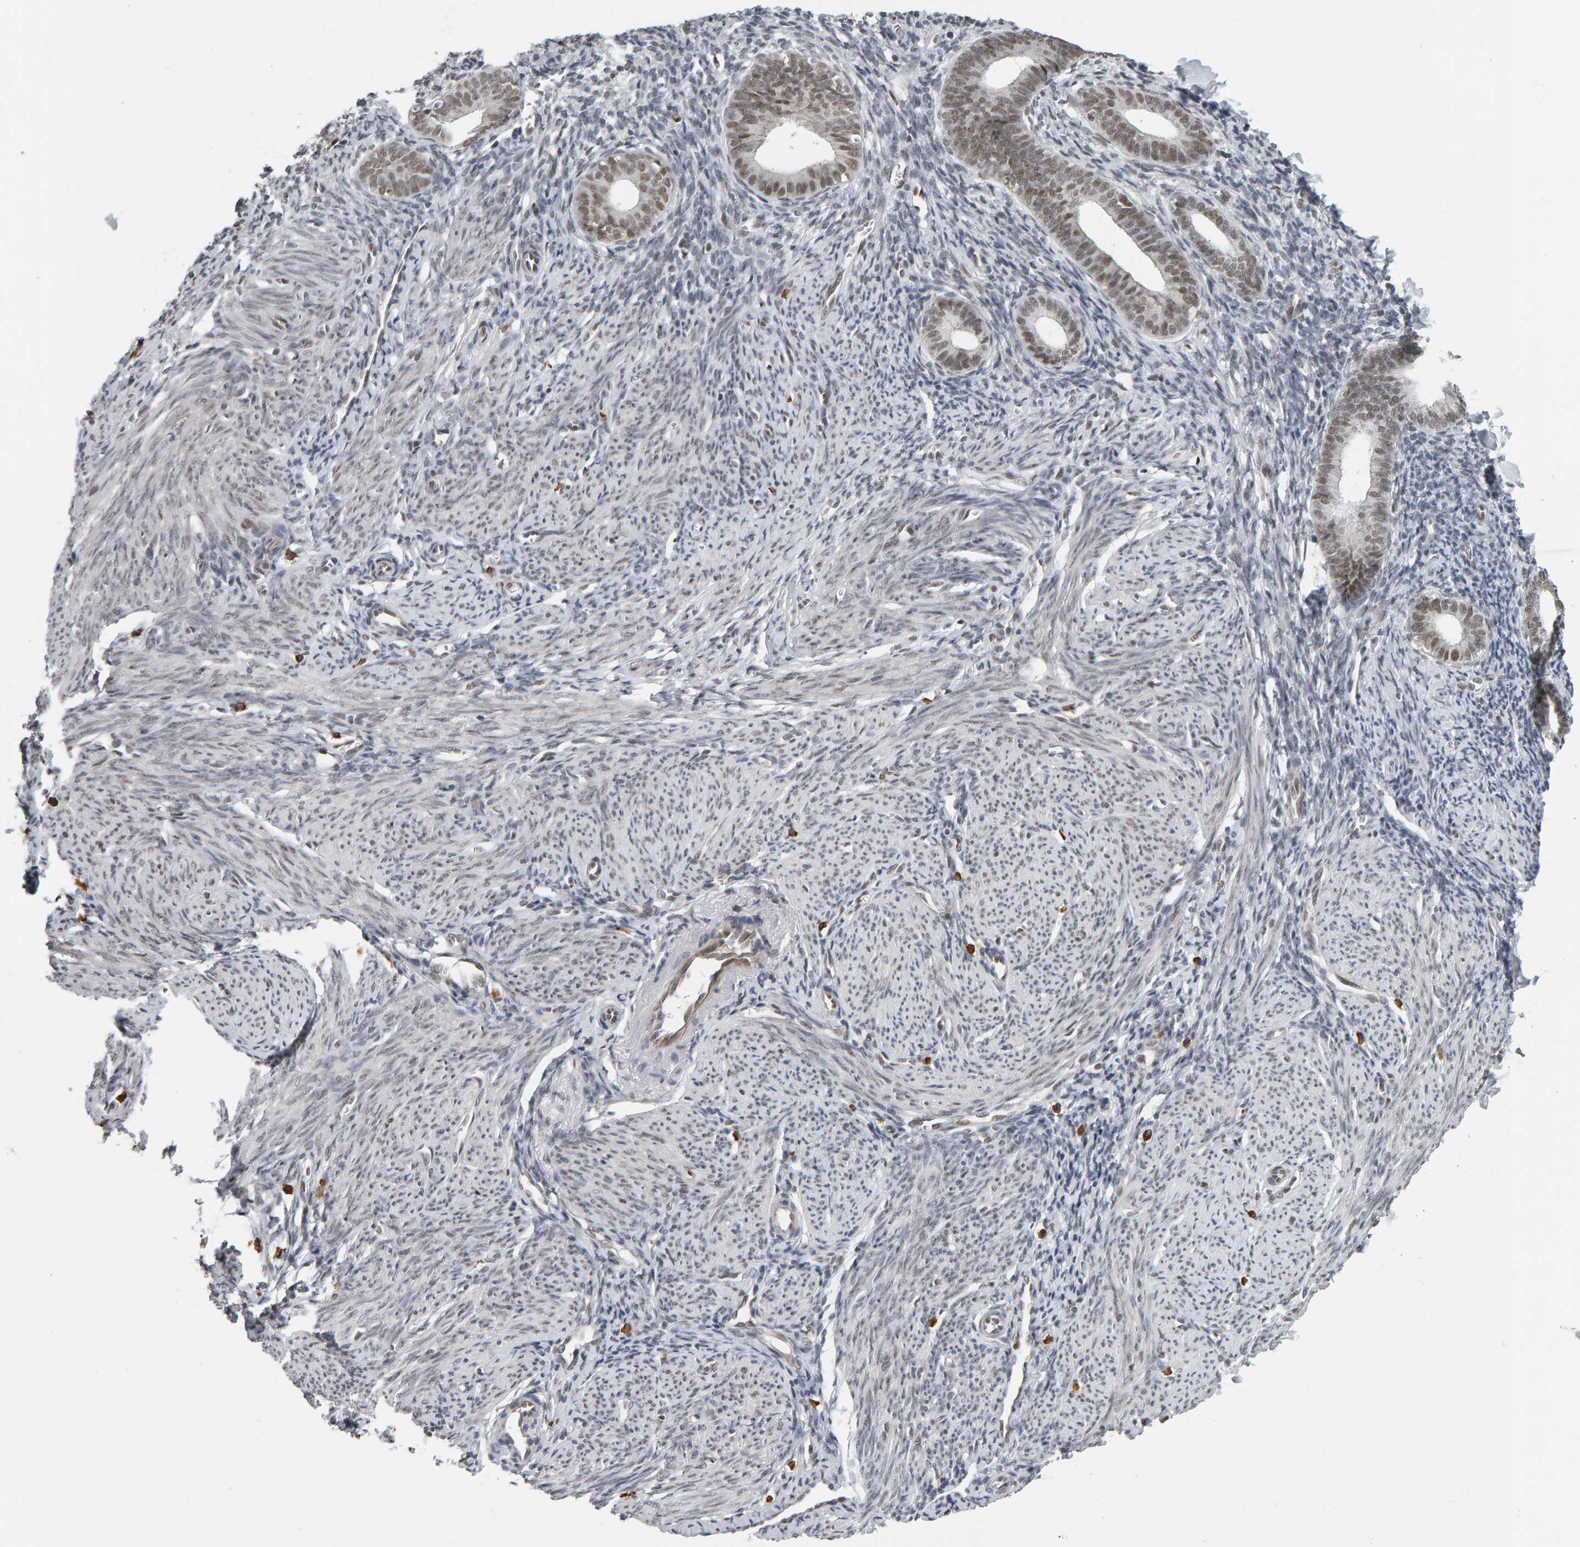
{"staining": {"intensity": "weak", "quantity": "<25%", "location": "nuclear"}, "tissue": "endometrium", "cell_type": "Cells in endometrial stroma", "image_type": "normal", "snomed": [{"axis": "morphology", "description": "Normal tissue, NOS"}, {"axis": "morphology", "description": "Adenocarcinoma, NOS"}, {"axis": "topography", "description": "Endometrium"}], "caption": "There is no significant expression in cells in endometrial stroma of endometrium. (Brightfield microscopy of DAB (3,3'-diaminobenzidine) immunohistochemistry (IHC) at high magnification).", "gene": "ATF7IP", "patient": {"sex": "female", "age": 57}}